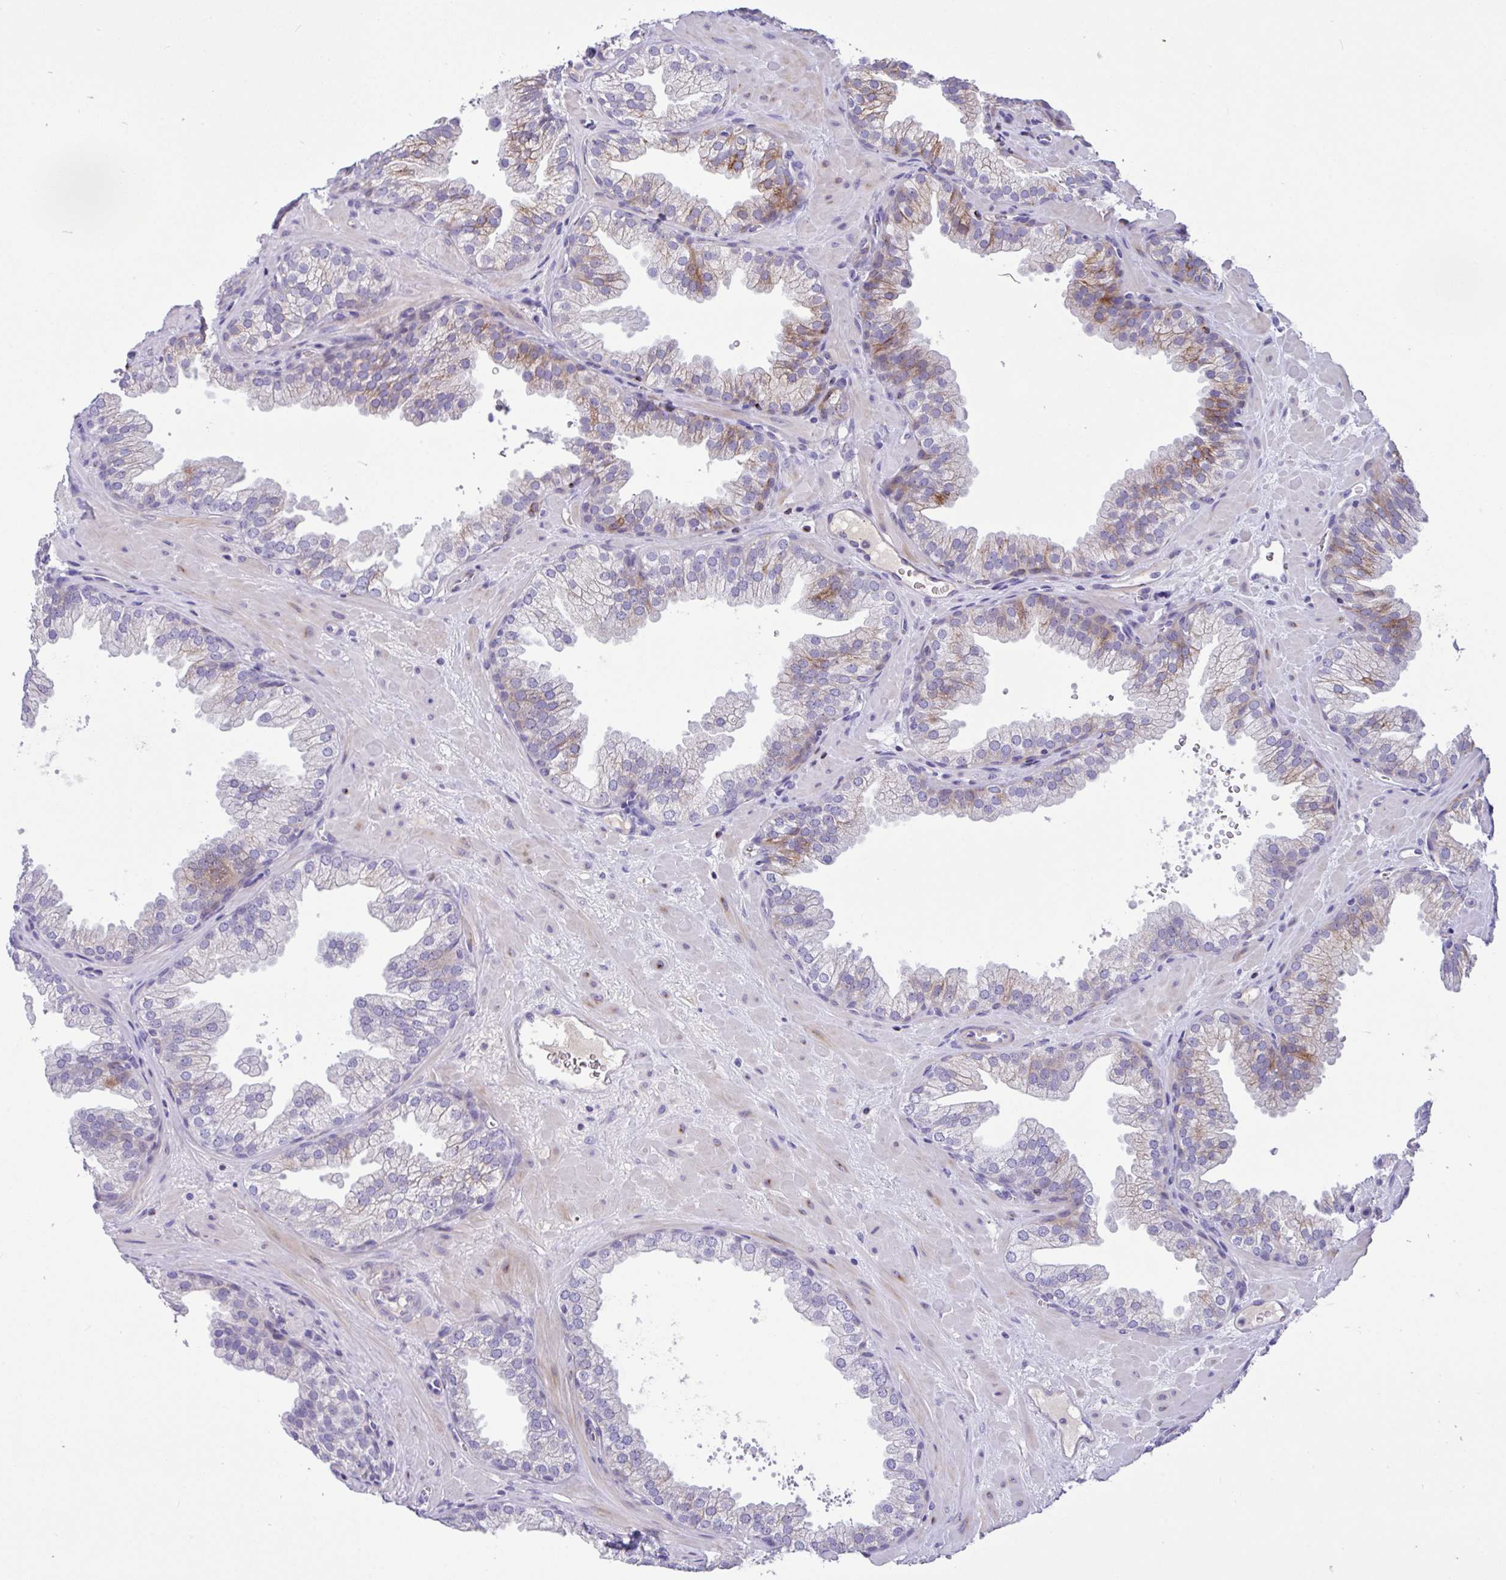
{"staining": {"intensity": "moderate", "quantity": "<25%", "location": "cytoplasmic/membranous"}, "tissue": "prostate", "cell_type": "Glandular cells", "image_type": "normal", "snomed": [{"axis": "morphology", "description": "Normal tissue, NOS"}, {"axis": "topography", "description": "Prostate"}], "caption": "Immunohistochemistry (IHC) of normal prostate demonstrates low levels of moderate cytoplasmic/membranous positivity in approximately <25% of glandular cells.", "gene": "FBXL20", "patient": {"sex": "male", "age": 37}}